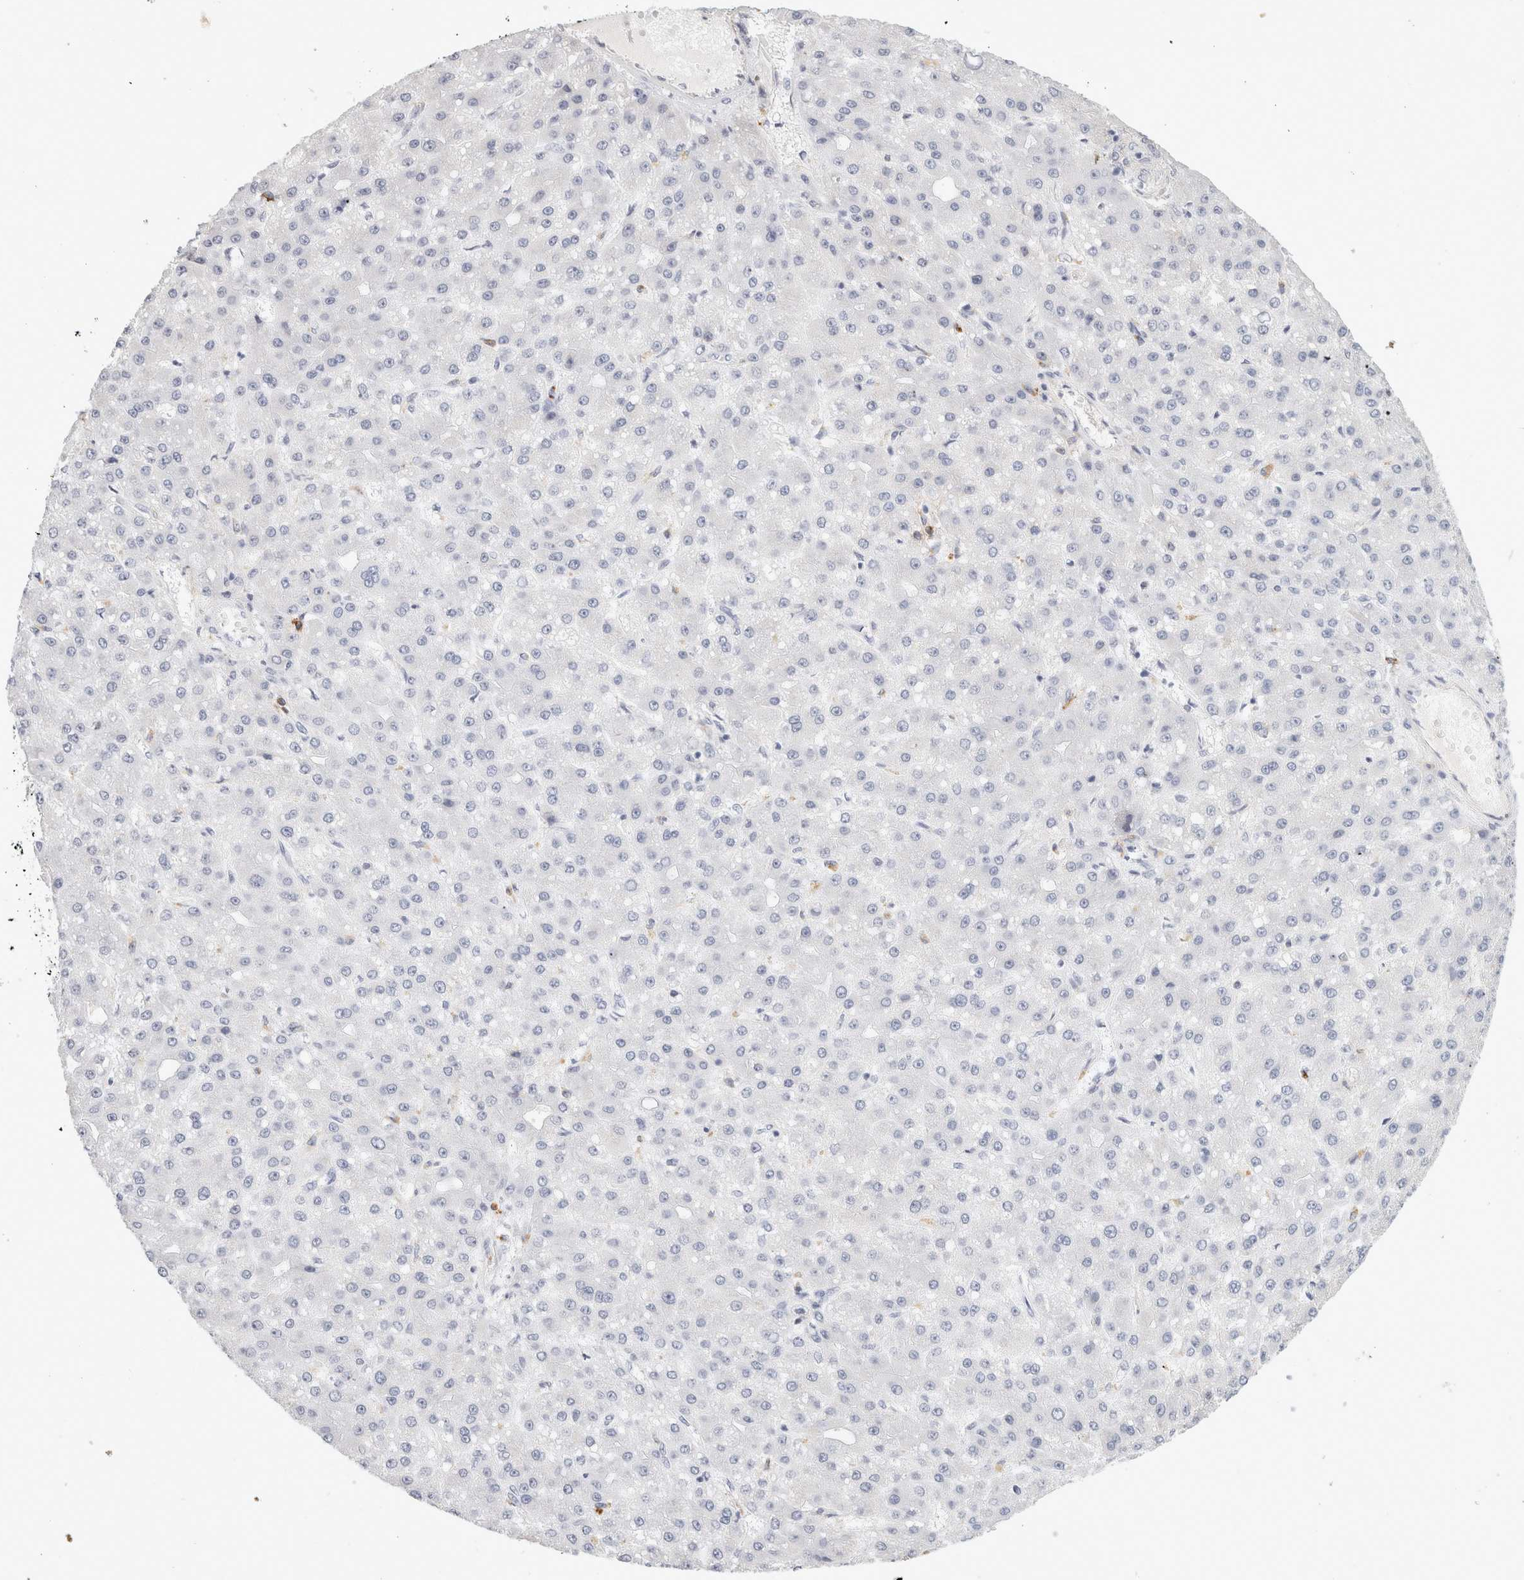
{"staining": {"intensity": "negative", "quantity": "none", "location": "none"}, "tissue": "liver cancer", "cell_type": "Tumor cells", "image_type": "cancer", "snomed": [{"axis": "morphology", "description": "Carcinoma, Hepatocellular, NOS"}, {"axis": "topography", "description": "Liver"}], "caption": "Protein analysis of hepatocellular carcinoma (liver) reveals no significant expression in tumor cells. Nuclei are stained in blue.", "gene": "FGL2", "patient": {"sex": "male", "age": 67}}